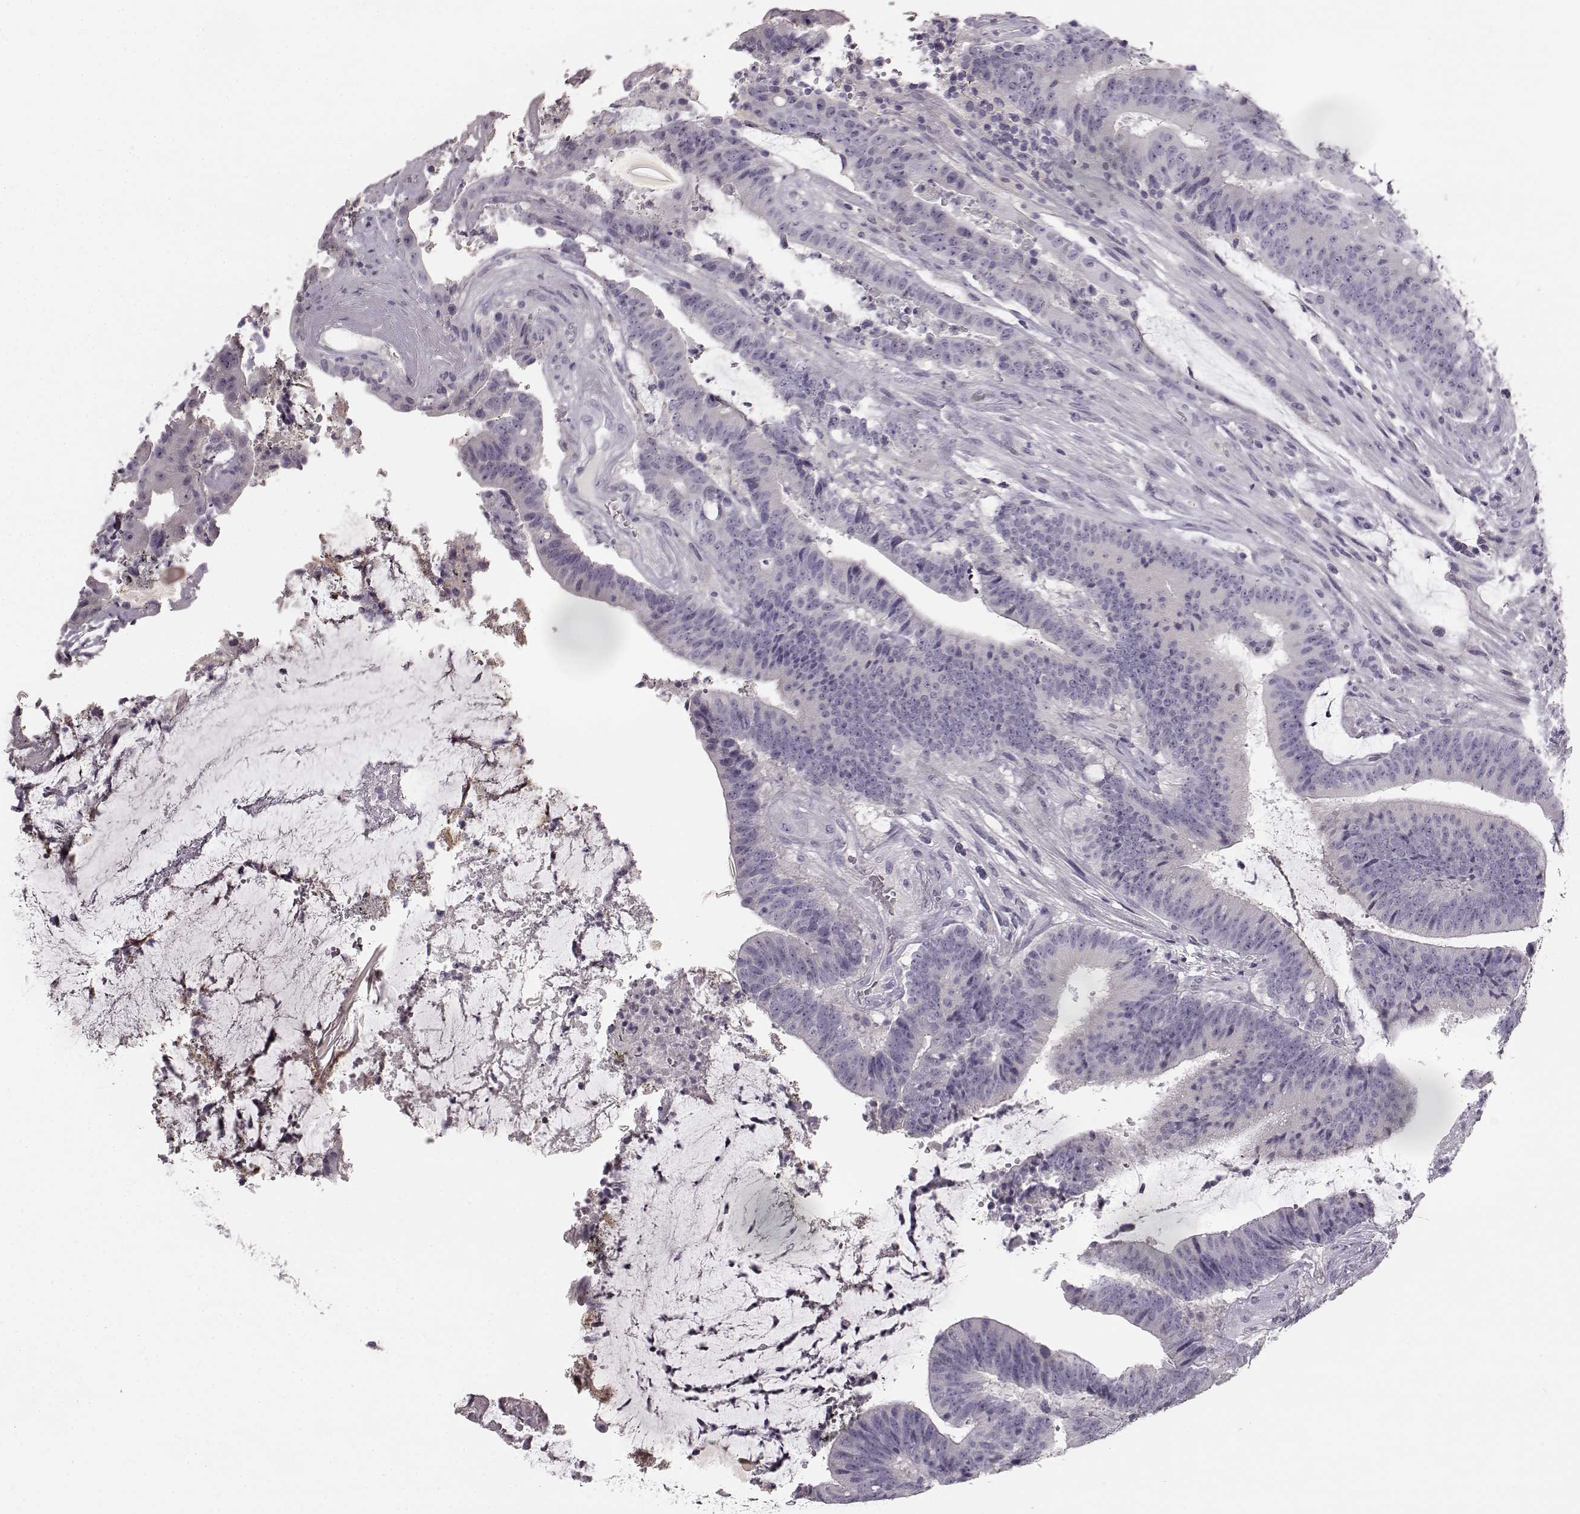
{"staining": {"intensity": "negative", "quantity": "none", "location": "none"}, "tissue": "colorectal cancer", "cell_type": "Tumor cells", "image_type": "cancer", "snomed": [{"axis": "morphology", "description": "Adenocarcinoma, NOS"}, {"axis": "topography", "description": "Colon"}], "caption": "Adenocarcinoma (colorectal) was stained to show a protein in brown. There is no significant staining in tumor cells.", "gene": "KIAA0319", "patient": {"sex": "female", "age": 43}}